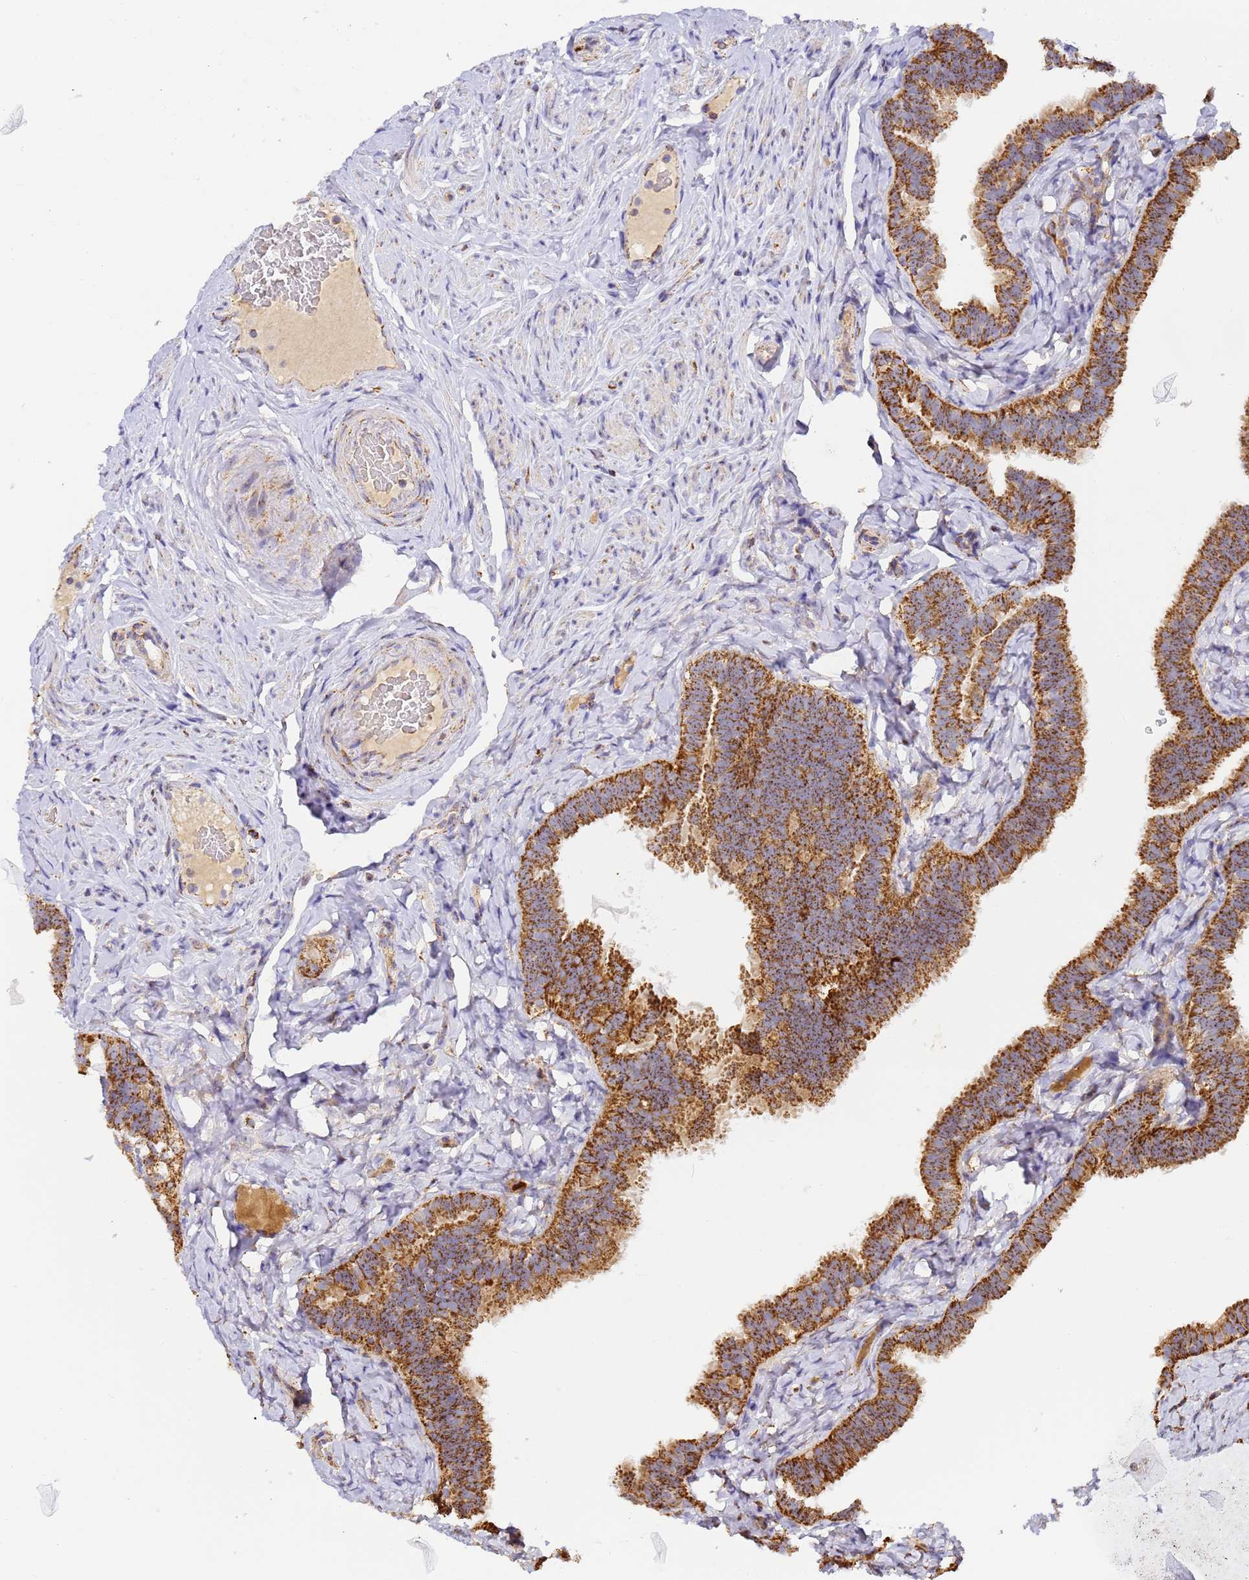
{"staining": {"intensity": "strong", "quantity": ">75%", "location": "cytoplasmic/membranous"}, "tissue": "fallopian tube", "cell_type": "Glandular cells", "image_type": "normal", "snomed": [{"axis": "morphology", "description": "Normal tissue, NOS"}, {"axis": "topography", "description": "Fallopian tube"}], "caption": "Fallopian tube stained for a protein shows strong cytoplasmic/membranous positivity in glandular cells. The protein is shown in brown color, while the nuclei are stained blue.", "gene": "FRG2B", "patient": {"sex": "female", "age": 65}}